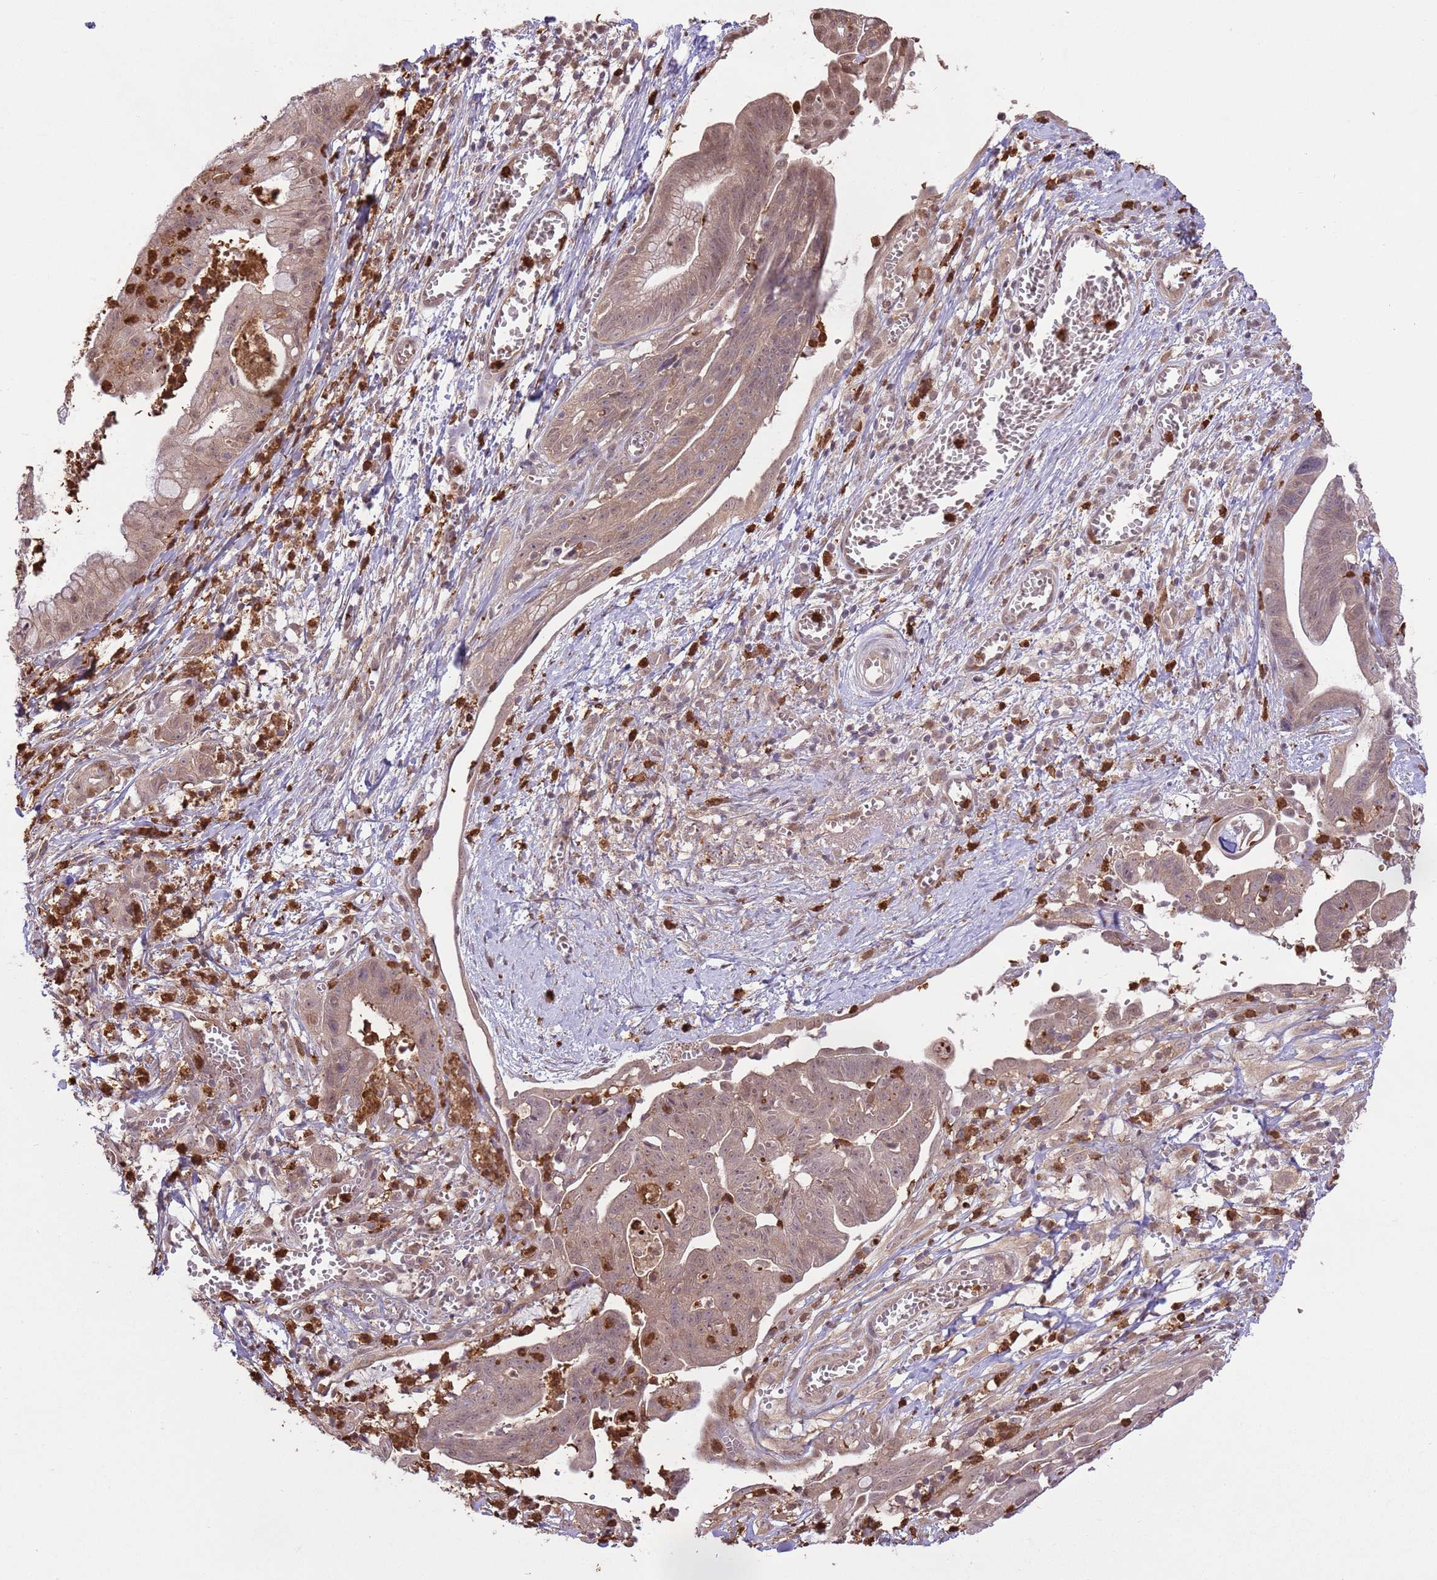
{"staining": {"intensity": "moderate", "quantity": ">75%", "location": "cytoplasmic/membranous,nuclear"}, "tissue": "ovarian cancer", "cell_type": "Tumor cells", "image_type": "cancer", "snomed": [{"axis": "morphology", "description": "Cystadenocarcinoma, mucinous, NOS"}, {"axis": "topography", "description": "Ovary"}], "caption": "Immunohistochemistry (IHC) photomicrograph of neoplastic tissue: human ovarian mucinous cystadenocarcinoma stained using IHC shows medium levels of moderate protein expression localized specifically in the cytoplasmic/membranous and nuclear of tumor cells, appearing as a cytoplasmic/membranous and nuclear brown color.", "gene": "AMIGO1", "patient": {"sex": "female", "age": 70}}